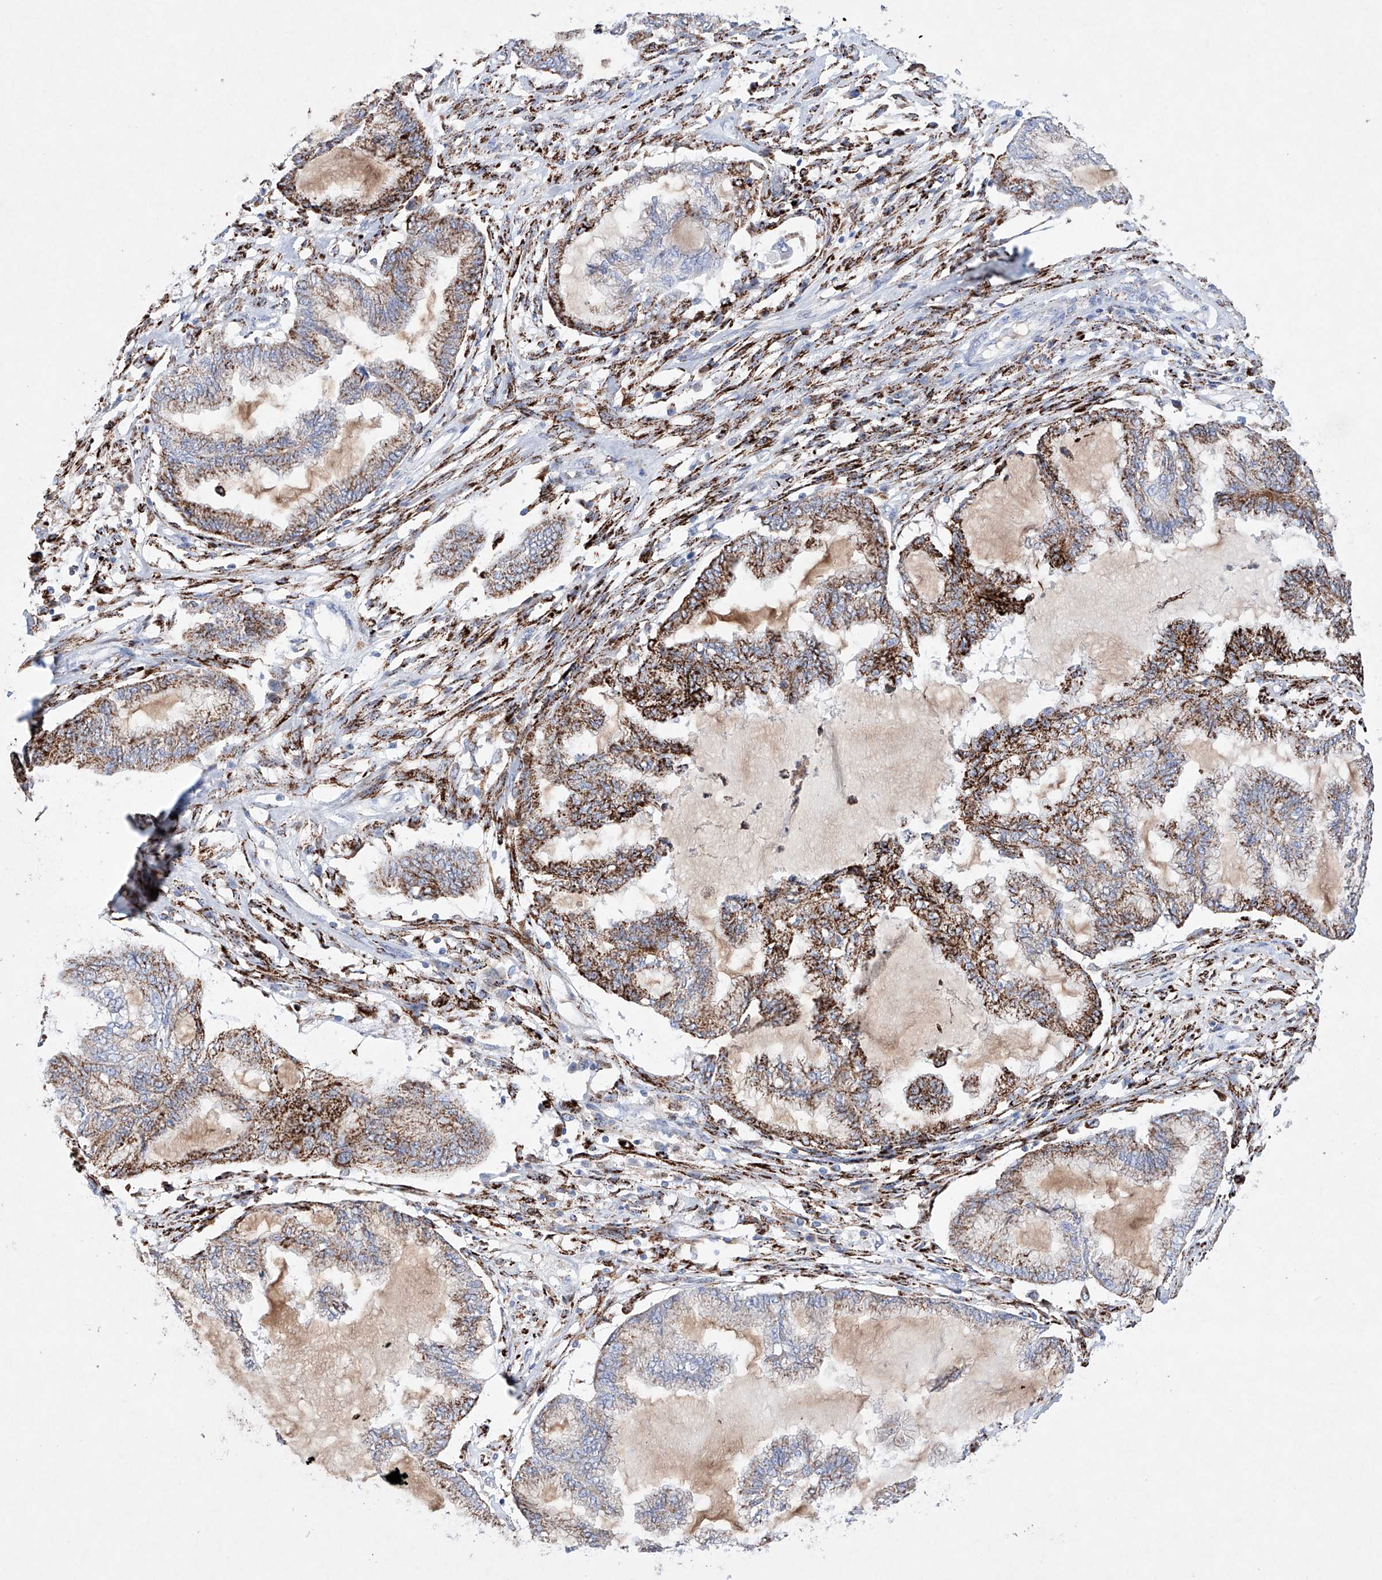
{"staining": {"intensity": "strong", "quantity": "25%-75%", "location": "cytoplasmic/membranous"}, "tissue": "endometrial cancer", "cell_type": "Tumor cells", "image_type": "cancer", "snomed": [{"axis": "morphology", "description": "Adenocarcinoma, NOS"}, {"axis": "topography", "description": "Endometrium"}], "caption": "Immunohistochemical staining of human endometrial adenocarcinoma reveals high levels of strong cytoplasmic/membranous positivity in approximately 25%-75% of tumor cells.", "gene": "NRROS", "patient": {"sex": "female", "age": 86}}